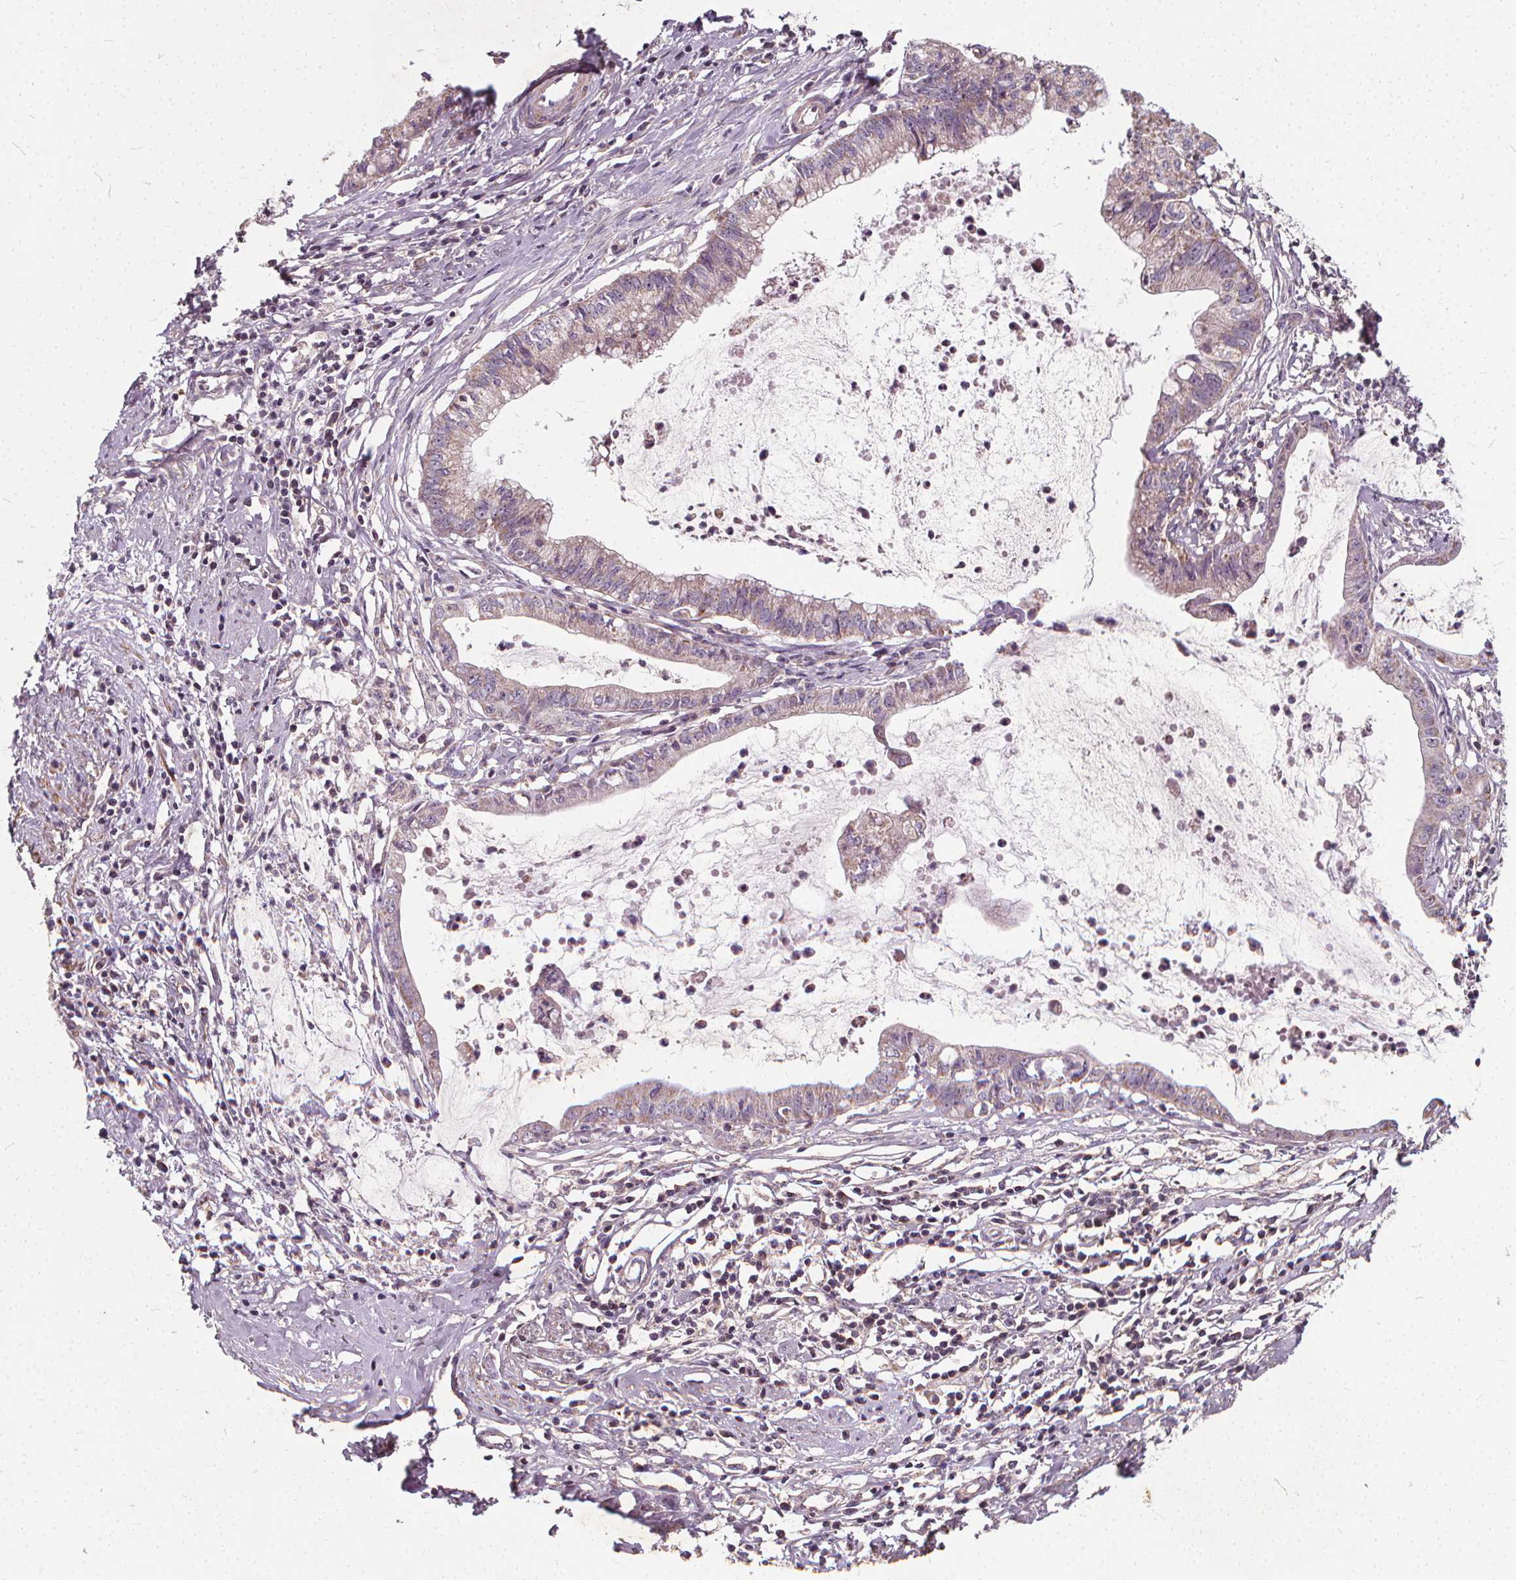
{"staining": {"intensity": "weak", "quantity": "25%-75%", "location": "cytoplasmic/membranous"}, "tissue": "cervical cancer", "cell_type": "Tumor cells", "image_type": "cancer", "snomed": [{"axis": "morphology", "description": "Normal tissue, NOS"}, {"axis": "morphology", "description": "Adenocarcinoma, NOS"}, {"axis": "topography", "description": "Cervix"}], "caption": "Tumor cells demonstrate low levels of weak cytoplasmic/membranous expression in approximately 25%-75% of cells in cervical cancer (adenocarcinoma). (brown staining indicates protein expression, while blue staining denotes nuclei).", "gene": "ORAI2", "patient": {"sex": "female", "age": 38}}